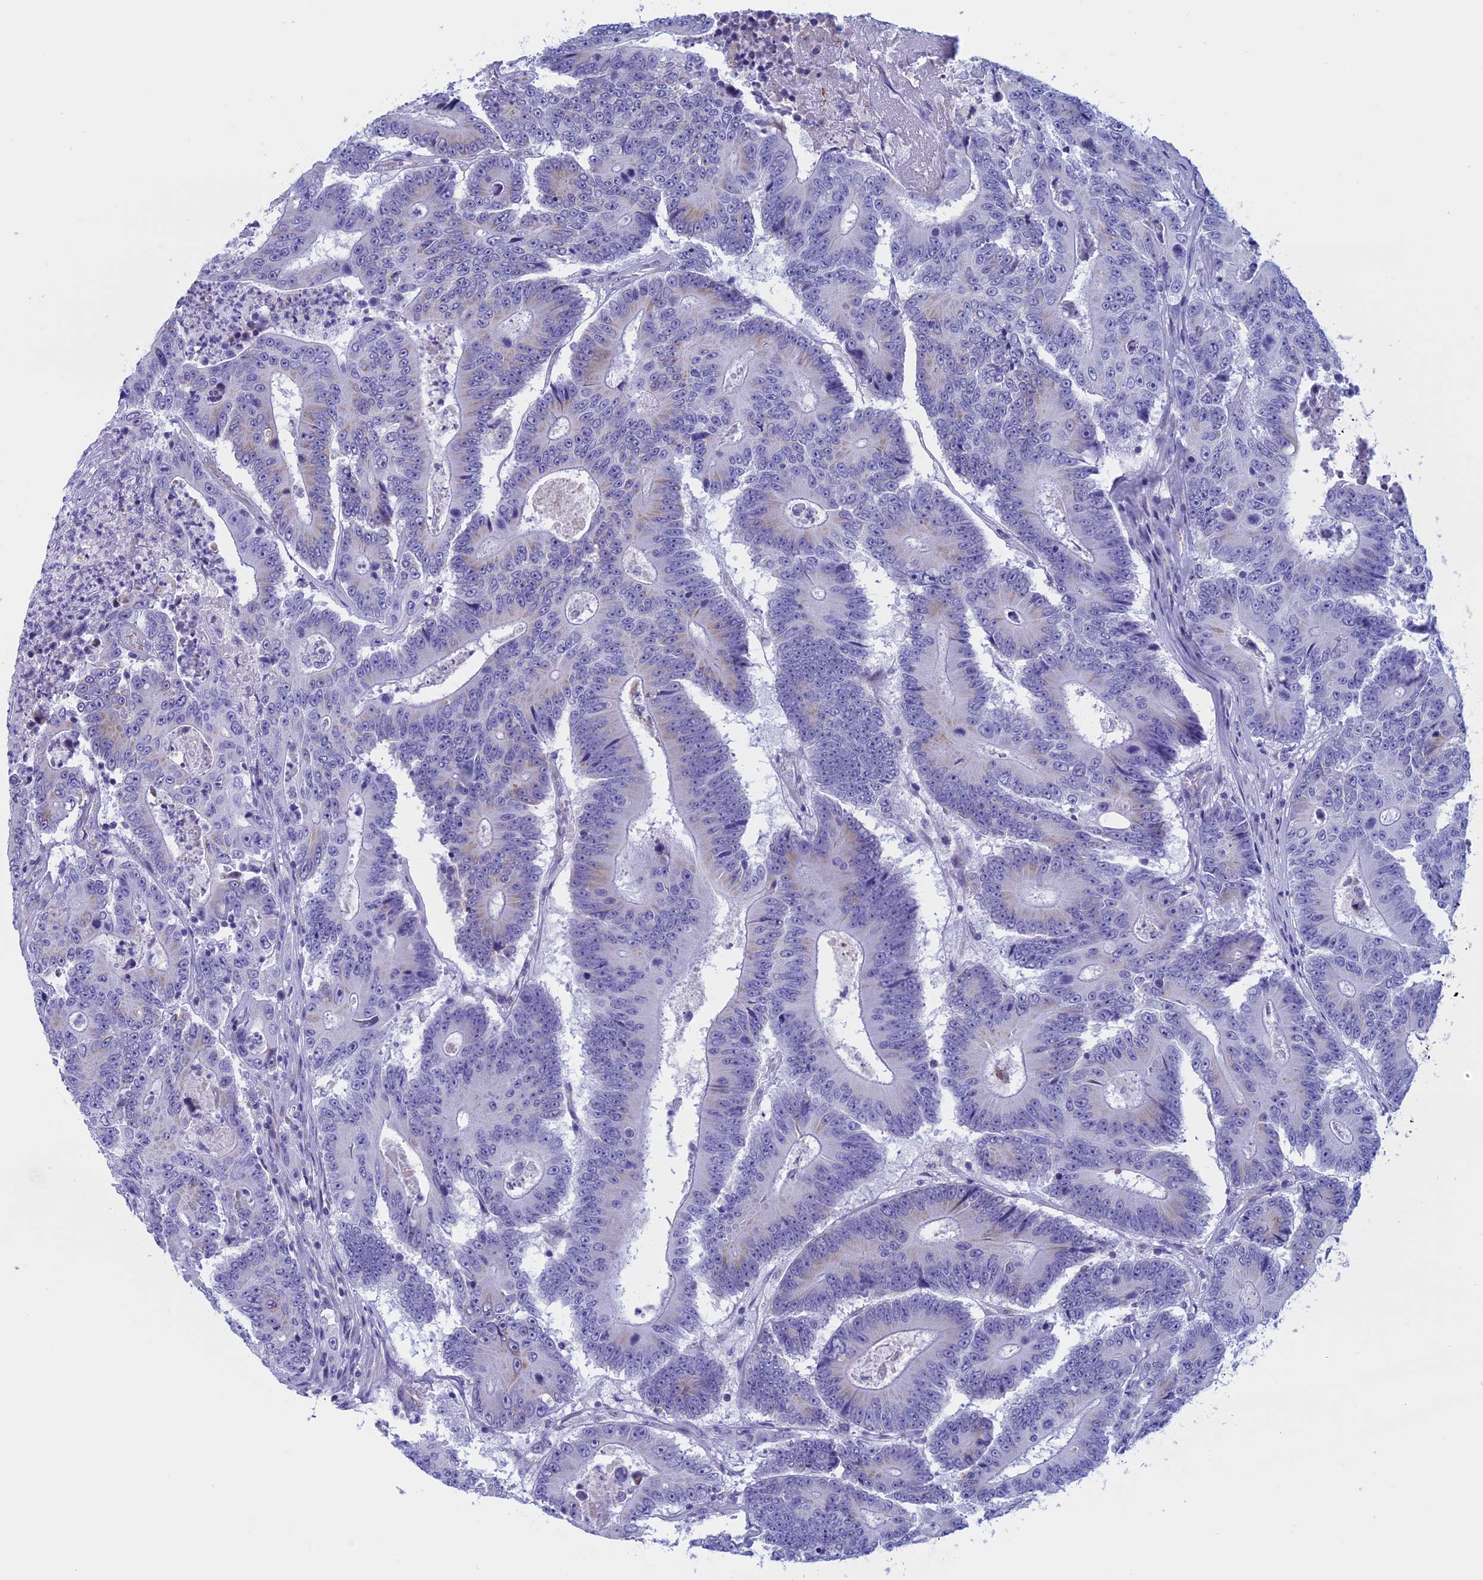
{"staining": {"intensity": "negative", "quantity": "none", "location": "none"}, "tissue": "colorectal cancer", "cell_type": "Tumor cells", "image_type": "cancer", "snomed": [{"axis": "morphology", "description": "Adenocarcinoma, NOS"}, {"axis": "topography", "description": "Colon"}], "caption": "Immunohistochemistry histopathology image of human colorectal cancer (adenocarcinoma) stained for a protein (brown), which demonstrates no positivity in tumor cells.", "gene": "NDUFB9", "patient": {"sex": "male", "age": 83}}